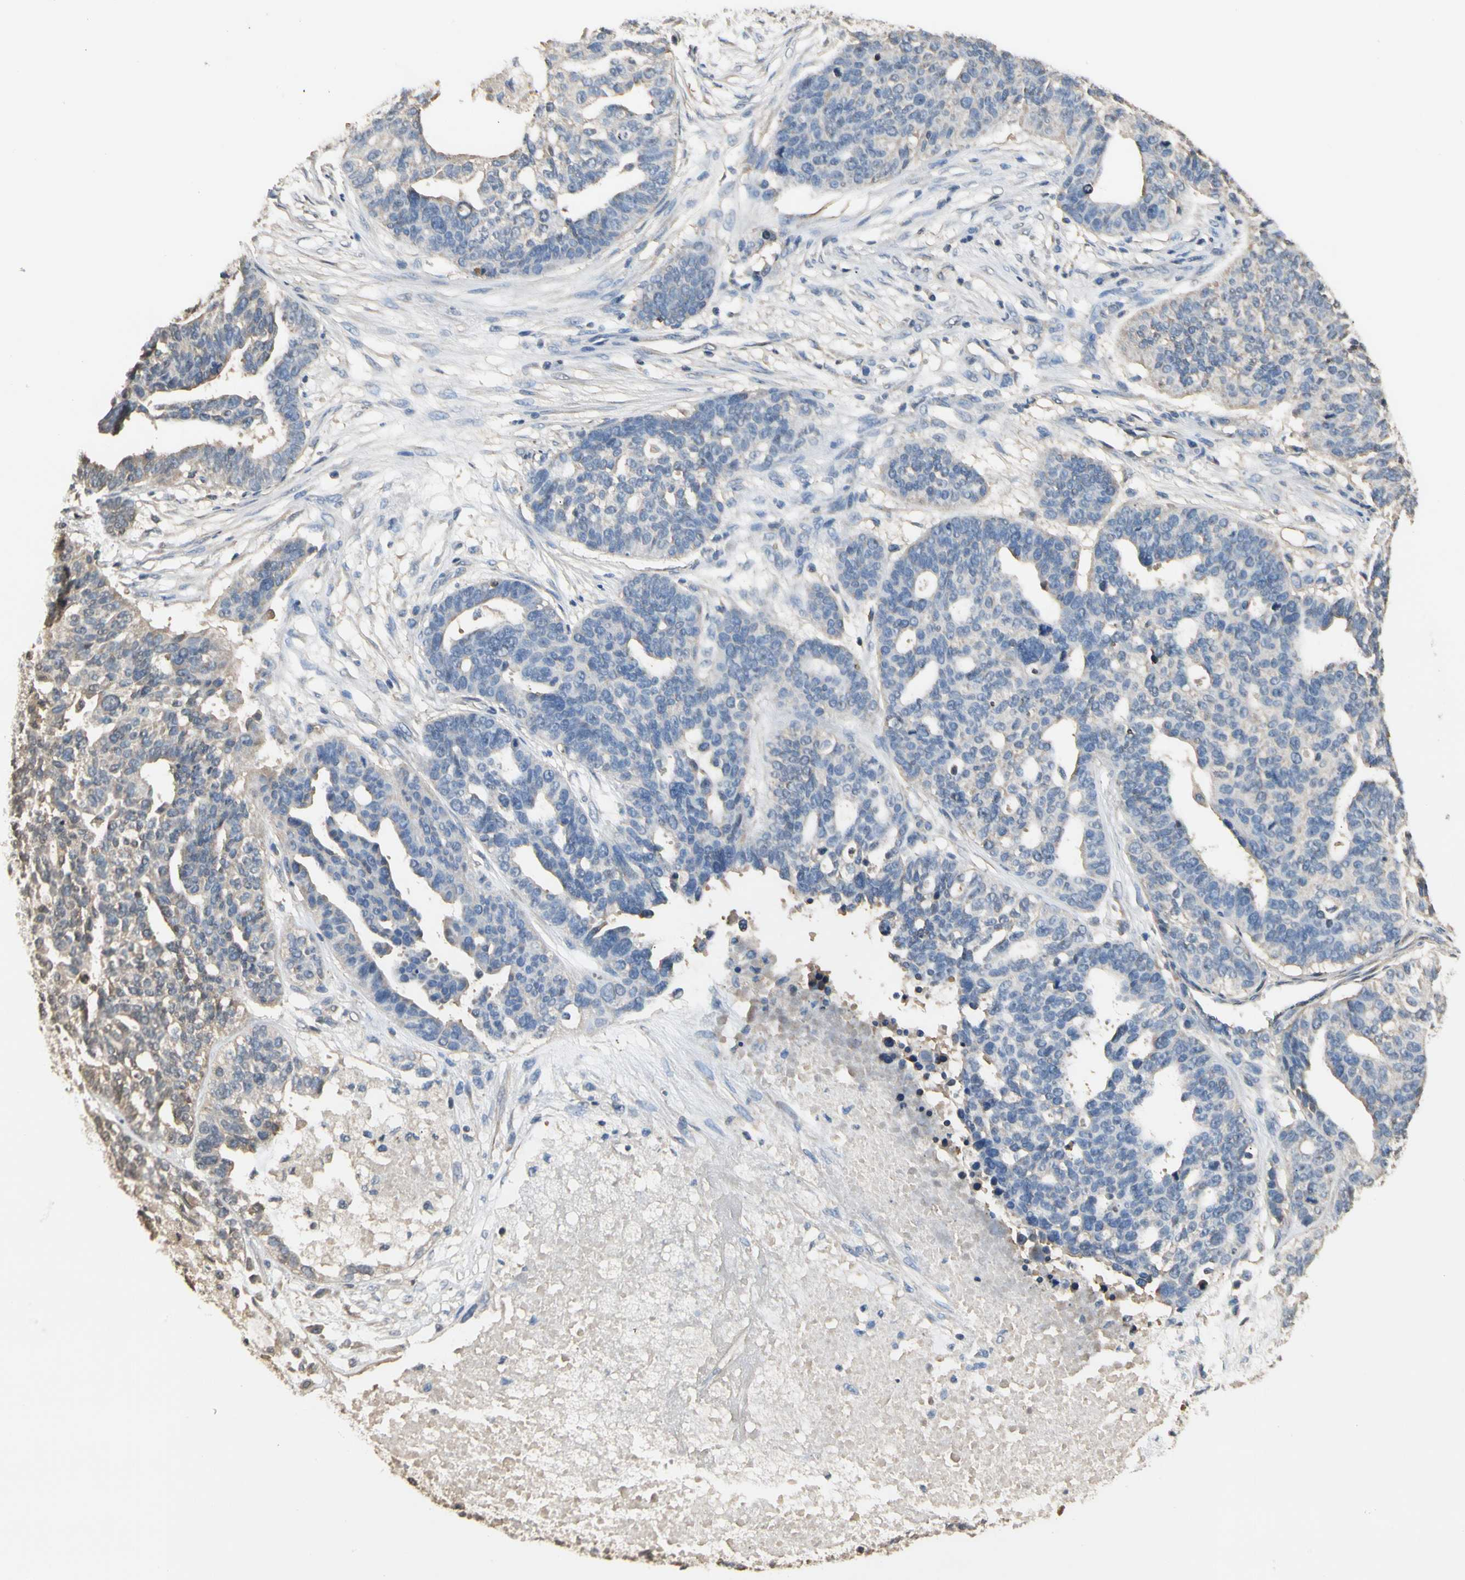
{"staining": {"intensity": "weak", "quantity": "25%-75%", "location": "cytoplasmic/membranous"}, "tissue": "ovarian cancer", "cell_type": "Tumor cells", "image_type": "cancer", "snomed": [{"axis": "morphology", "description": "Cystadenocarcinoma, serous, NOS"}, {"axis": "topography", "description": "Ovary"}], "caption": "IHC image of serous cystadenocarcinoma (ovarian) stained for a protein (brown), which shows low levels of weak cytoplasmic/membranous positivity in about 25%-75% of tumor cells.", "gene": "SOD1", "patient": {"sex": "female", "age": 59}}